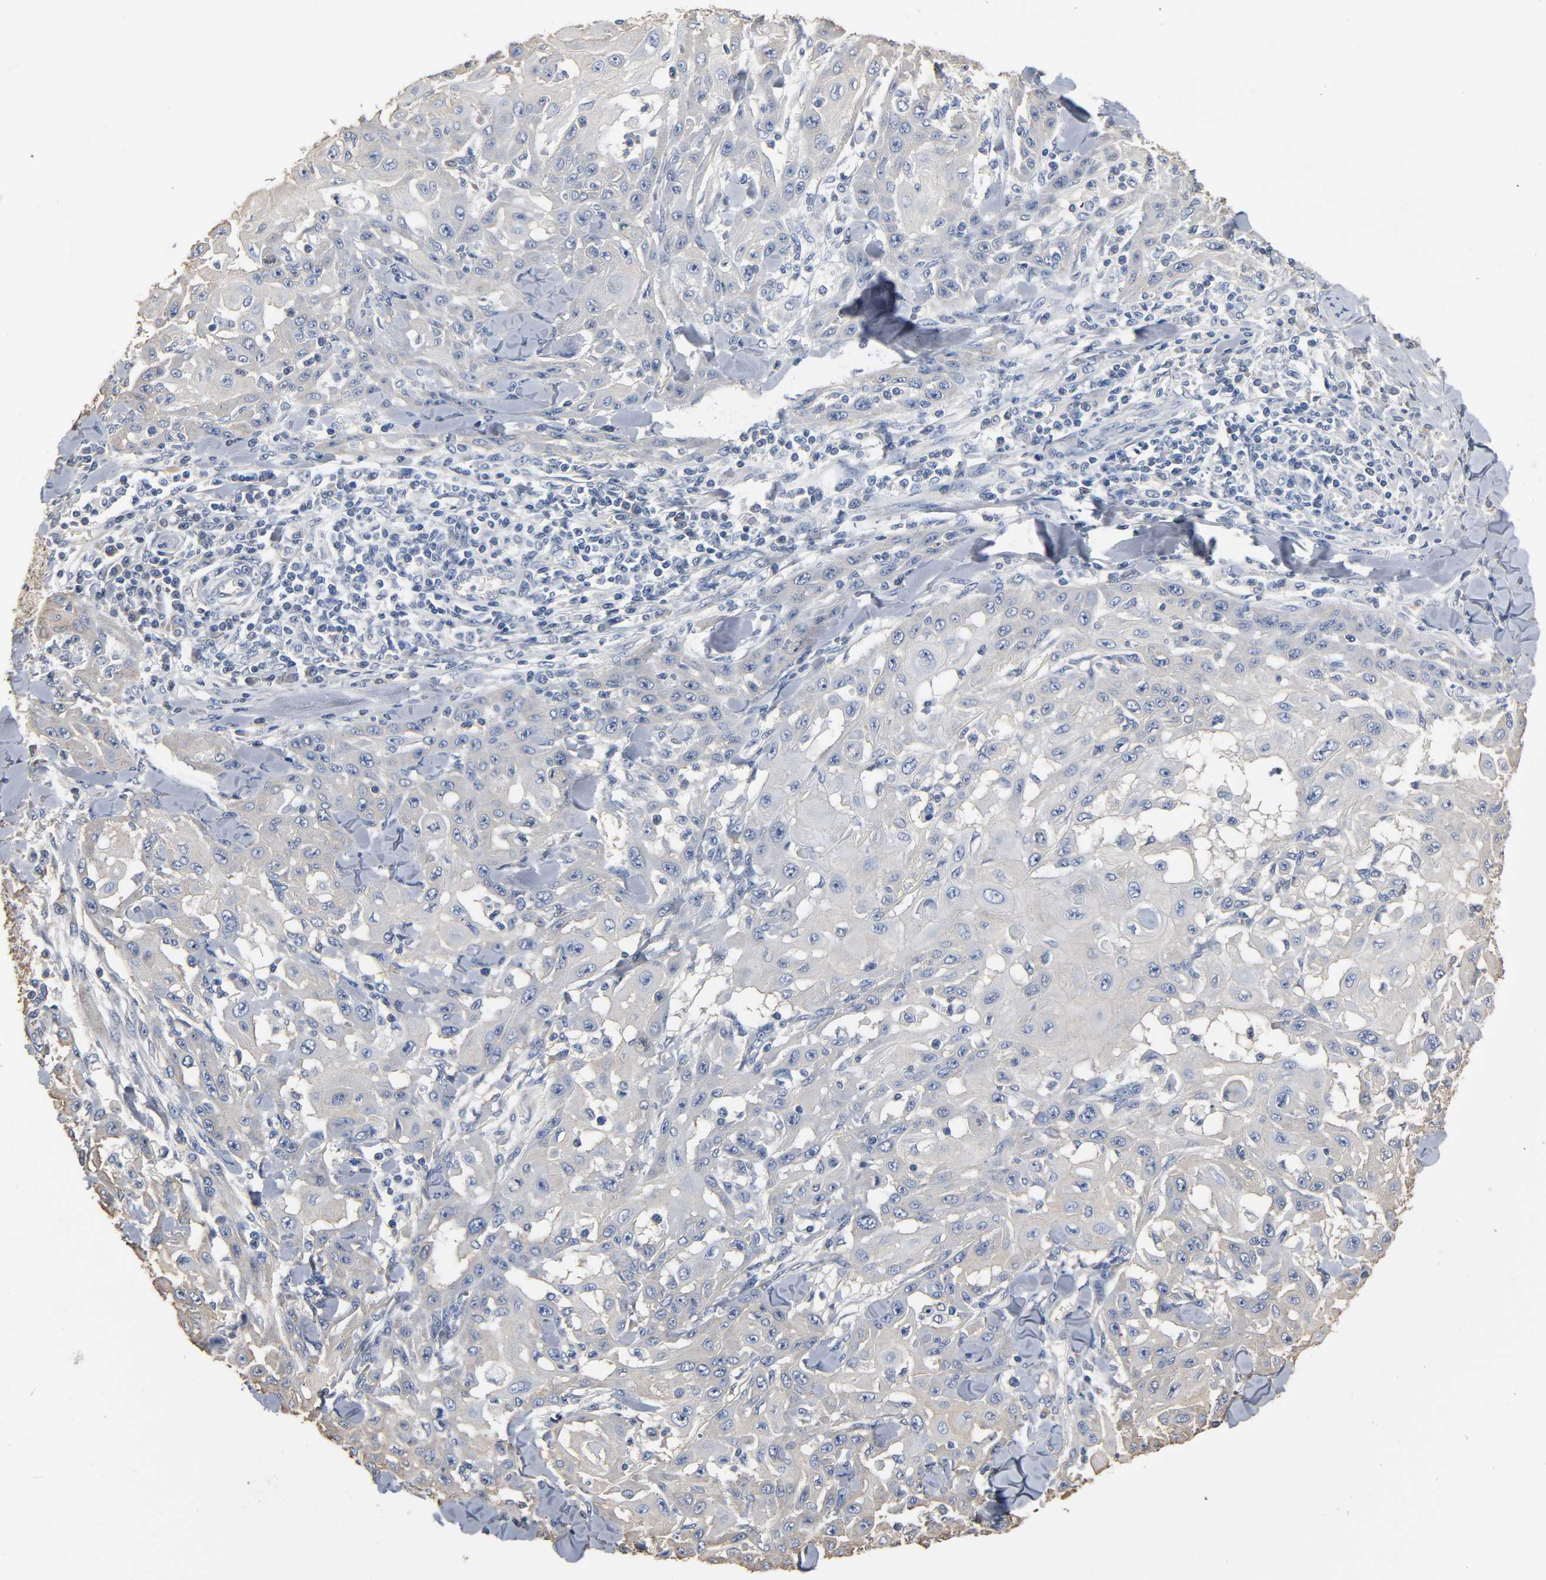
{"staining": {"intensity": "negative", "quantity": "none", "location": "none"}, "tissue": "skin cancer", "cell_type": "Tumor cells", "image_type": "cancer", "snomed": [{"axis": "morphology", "description": "Squamous cell carcinoma, NOS"}, {"axis": "topography", "description": "Skin"}], "caption": "High power microscopy micrograph of an immunohistochemistry image of skin squamous cell carcinoma, revealing no significant staining in tumor cells.", "gene": "SOX6", "patient": {"sex": "male", "age": 24}}